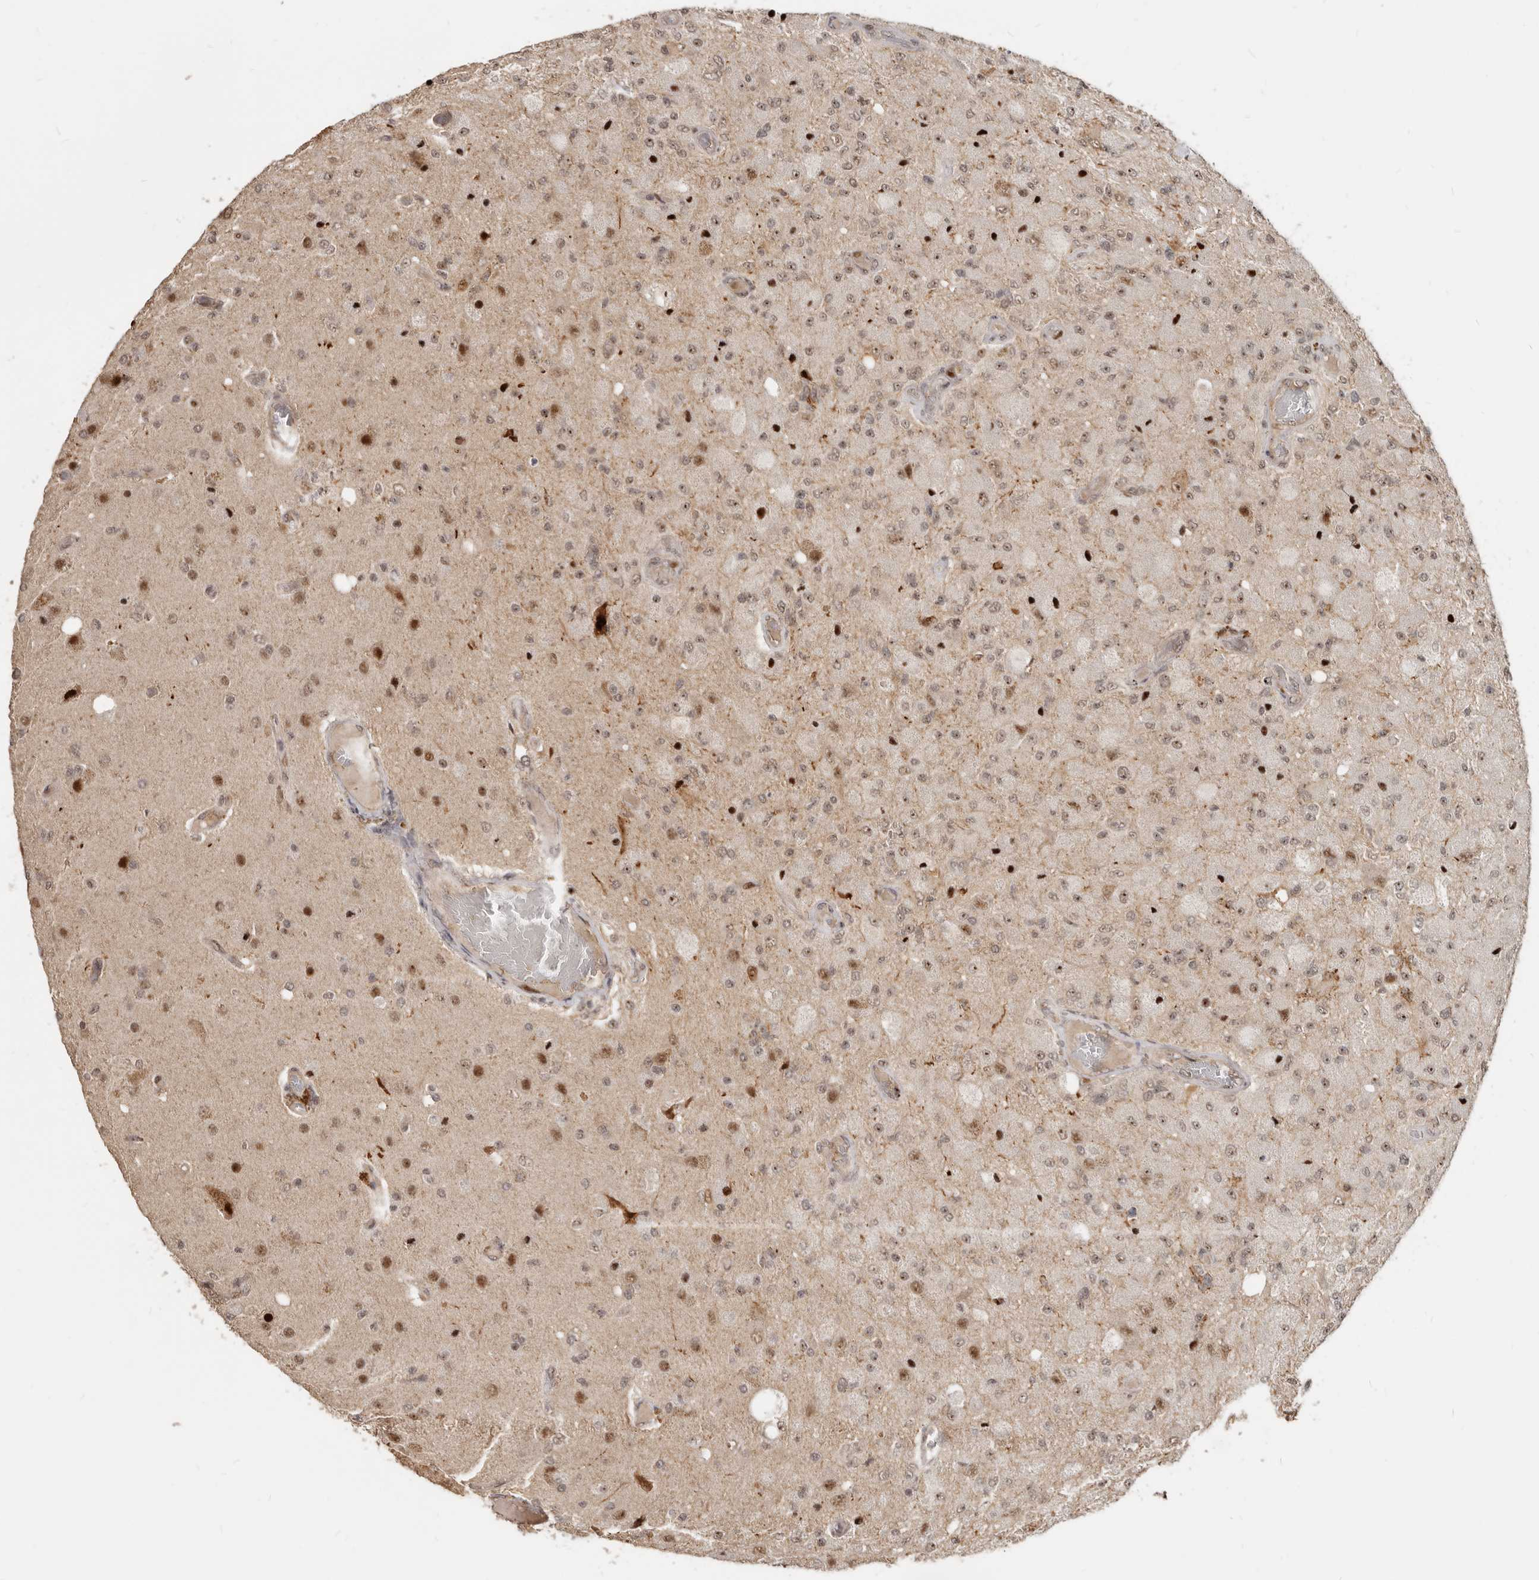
{"staining": {"intensity": "weak", "quantity": ">75%", "location": "nuclear"}, "tissue": "glioma", "cell_type": "Tumor cells", "image_type": "cancer", "snomed": [{"axis": "morphology", "description": "Normal tissue, NOS"}, {"axis": "morphology", "description": "Glioma, malignant, High grade"}, {"axis": "topography", "description": "Cerebral cortex"}], "caption": "Protein analysis of malignant glioma (high-grade) tissue reveals weak nuclear expression in approximately >75% of tumor cells. Using DAB (brown) and hematoxylin (blue) stains, captured at high magnification using brightfield microscopy.", "gene": "GPBP1L1", "patient": {"sex": "male", "age": 77}}